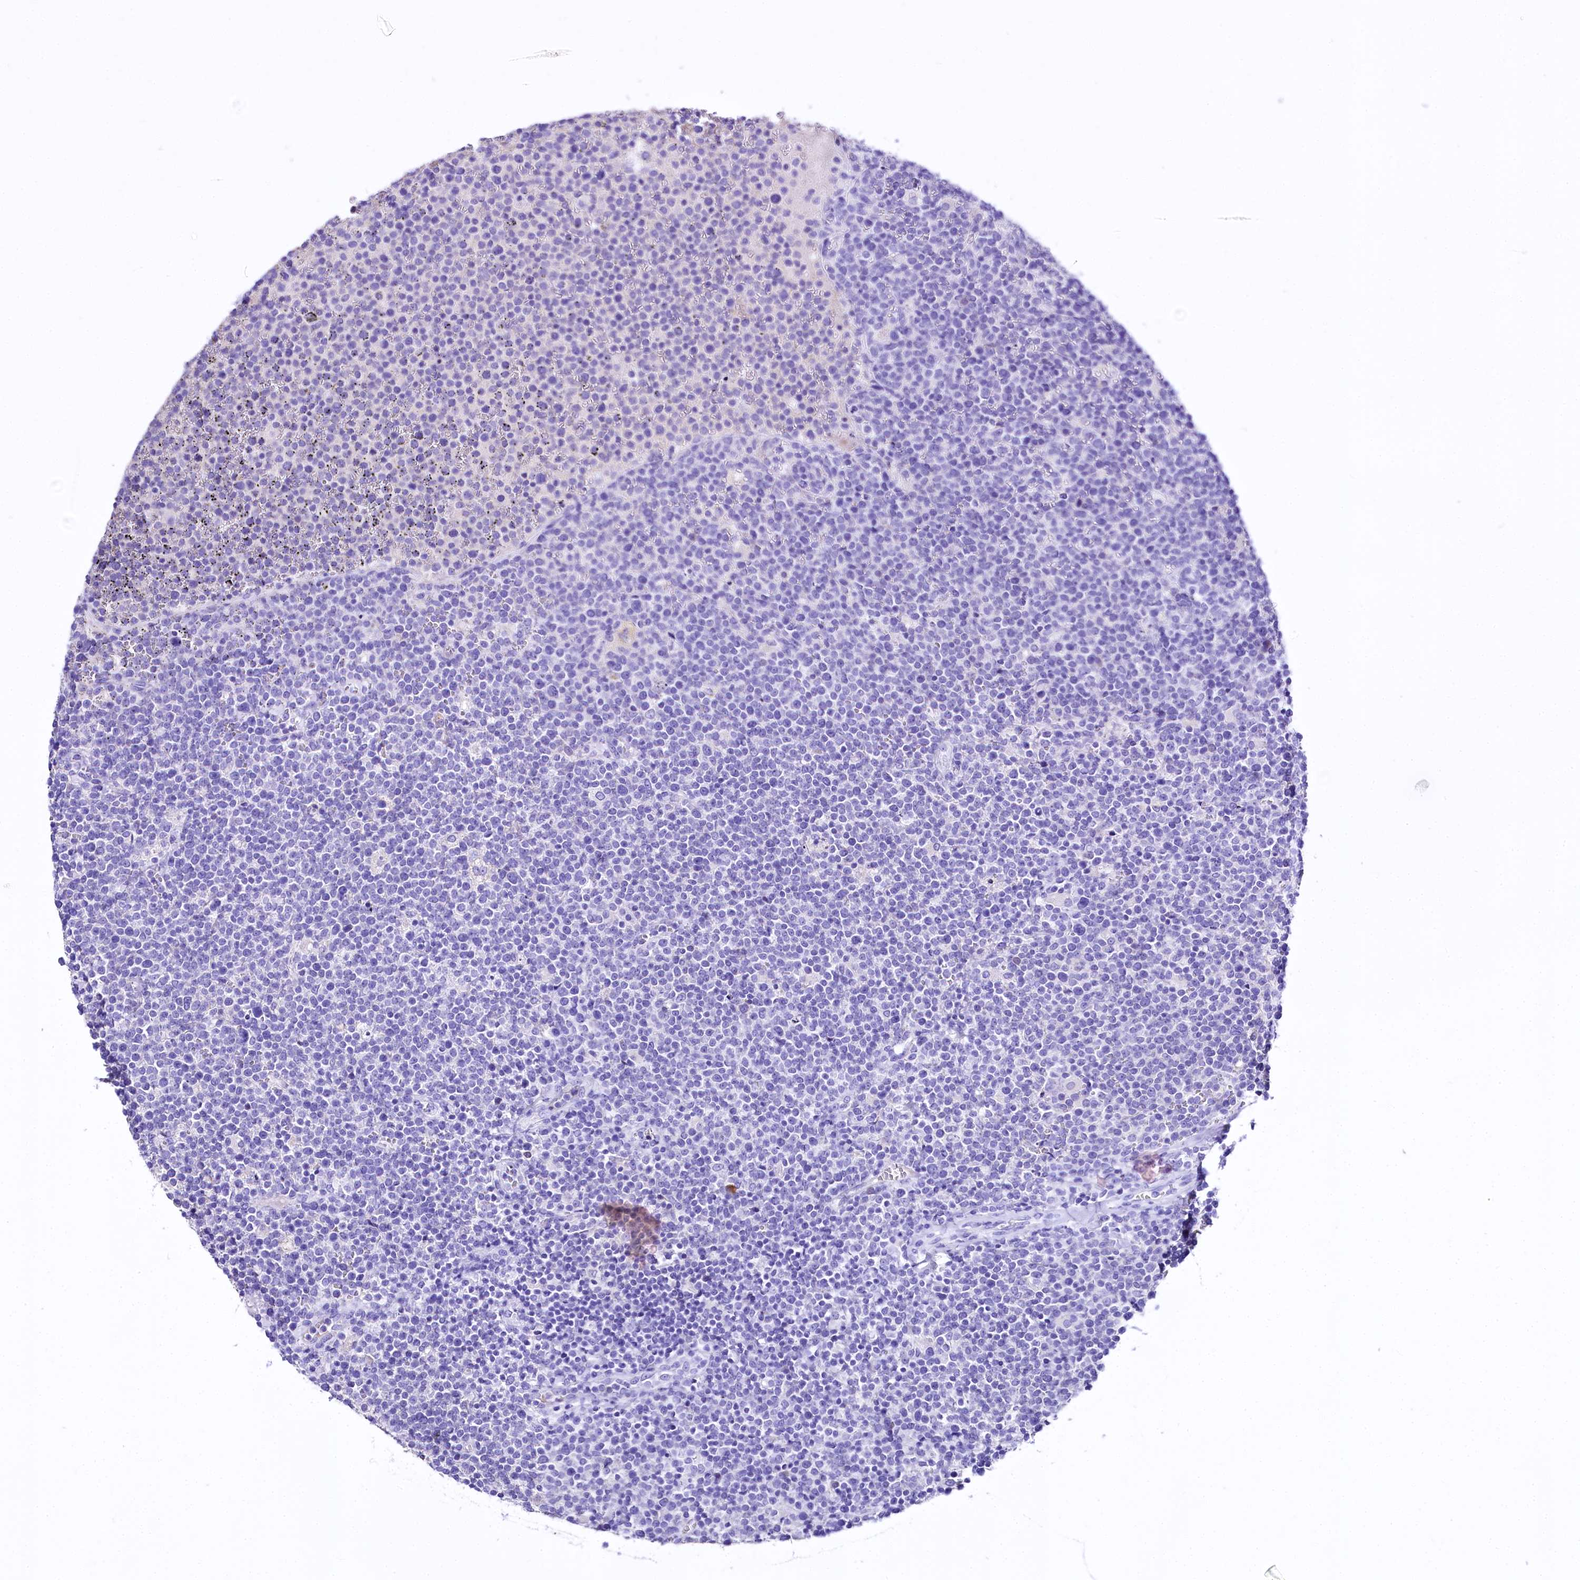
{"staining": {"intensity": "negative", "quantity": "none", "location": "none"}, "tissue": "lymphoma", "cell_type": "Tumor cells", "image_type": "cancer", "snomed": [{"axis": "morphology", "description": "Malignant lymphoma, non-Hodgkin's type, High grade"}, {"axis": "topography", "description": "Lymph node"}], "caption": "IHC of human high-grade malignant lymphoma, non-Hodgkin's type shows no expression in tumor cells. (DAB IHC, high magnification).", "gene": "A2ML1", "patient": {"sex": "male", "age": 61}}